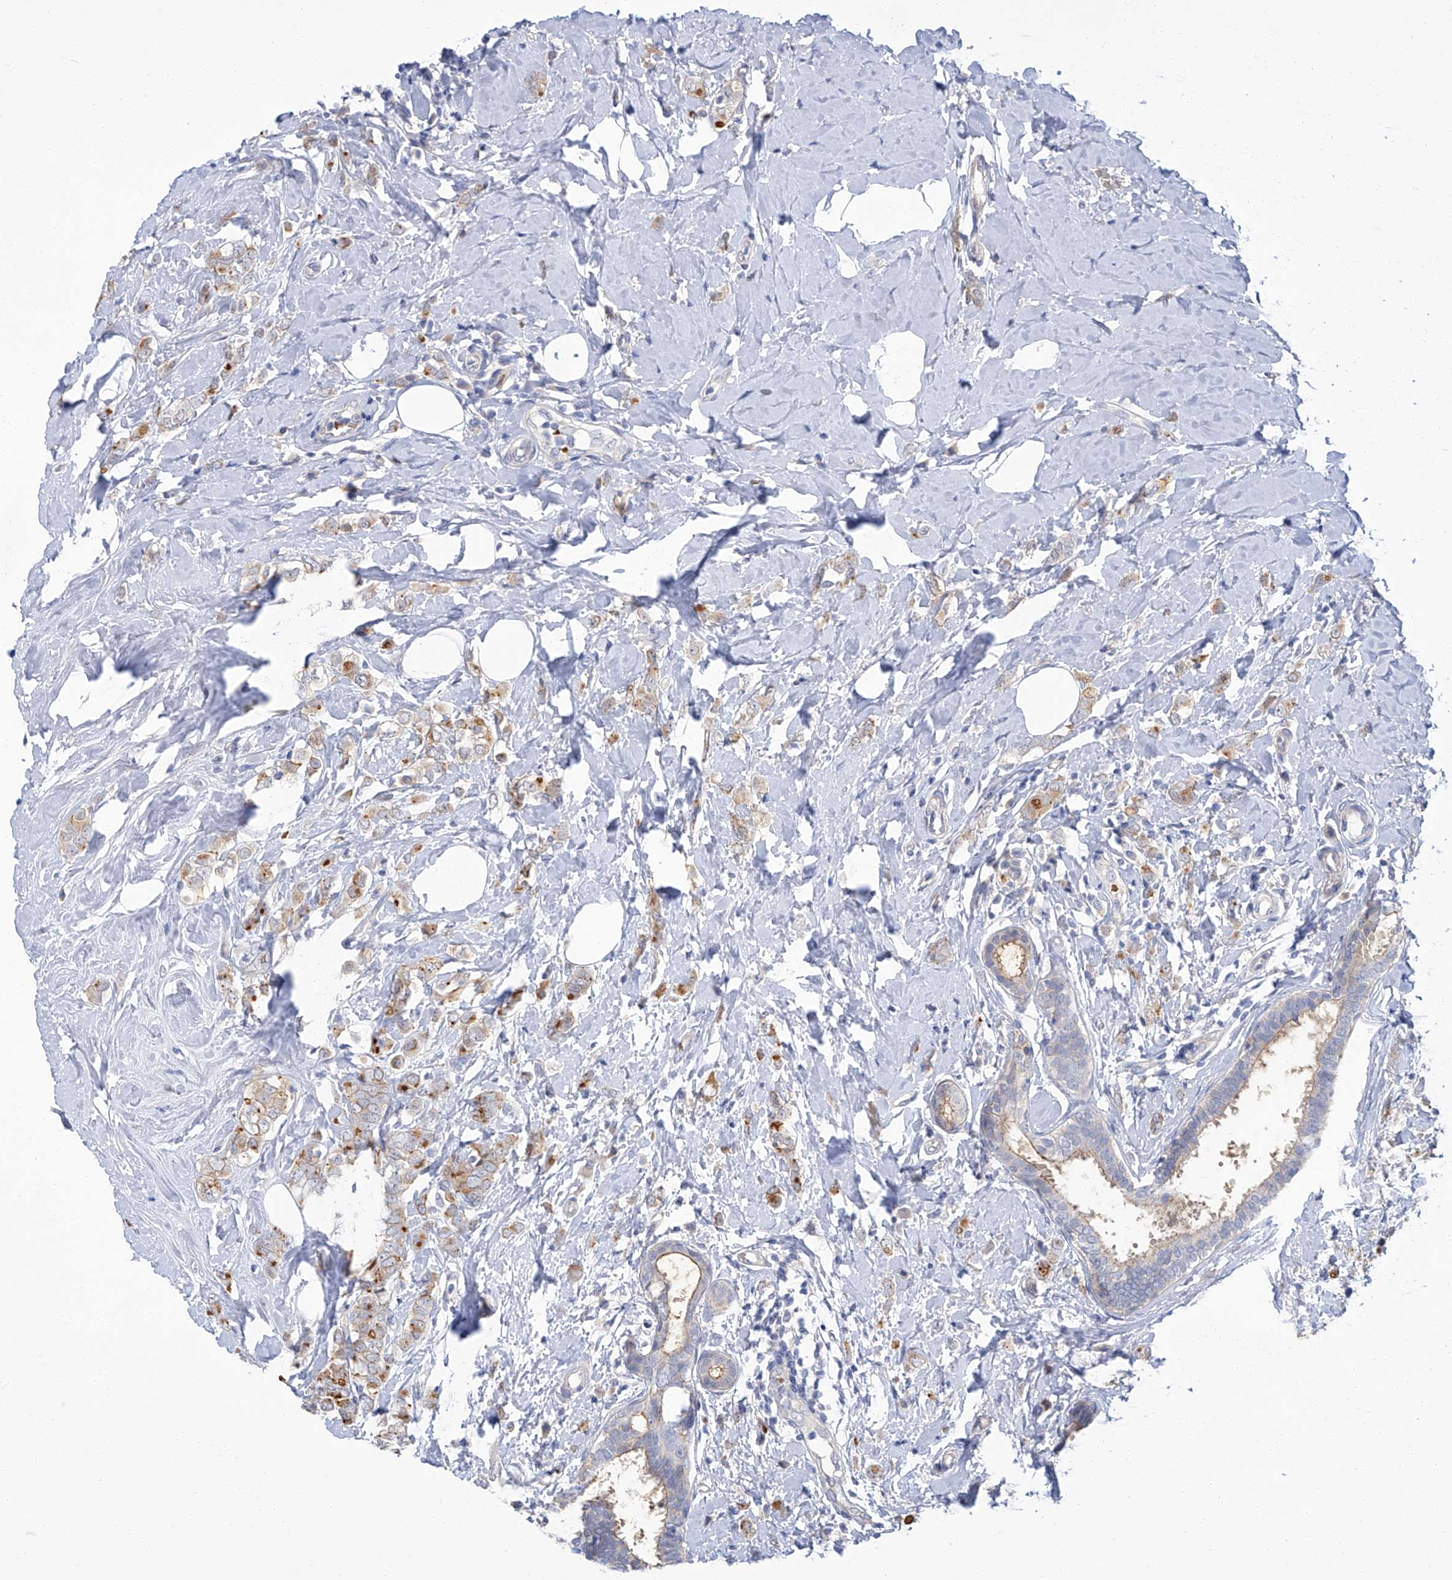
{"staining": {"intensity": "moderate", "quantity": "<25%", "location": "cytoplasmic/membranous"}, "tissue": "breast cancer", "cell_type": "Tumor cells", "image_type": "cancer", "snomed": [{"axis": "morphology", "description": "Lobular carcinoma"}, {"axis": "topography", "description": "Breast"}], "caption": "Immunohistochemistry (IHC) staining of breast cancer, which reveals low levels of moderate cytoplasmic/membranous expression in approximately <25% of tumor cells indicating moderate cytoplasmic/membranous protein expression. The staining was performed using DAB (brown) for protein detection and nuclei were counterstained in hematoxylin (blue).", "gene": "PARD3", "patient": {"sex": "female", "age": 47}}